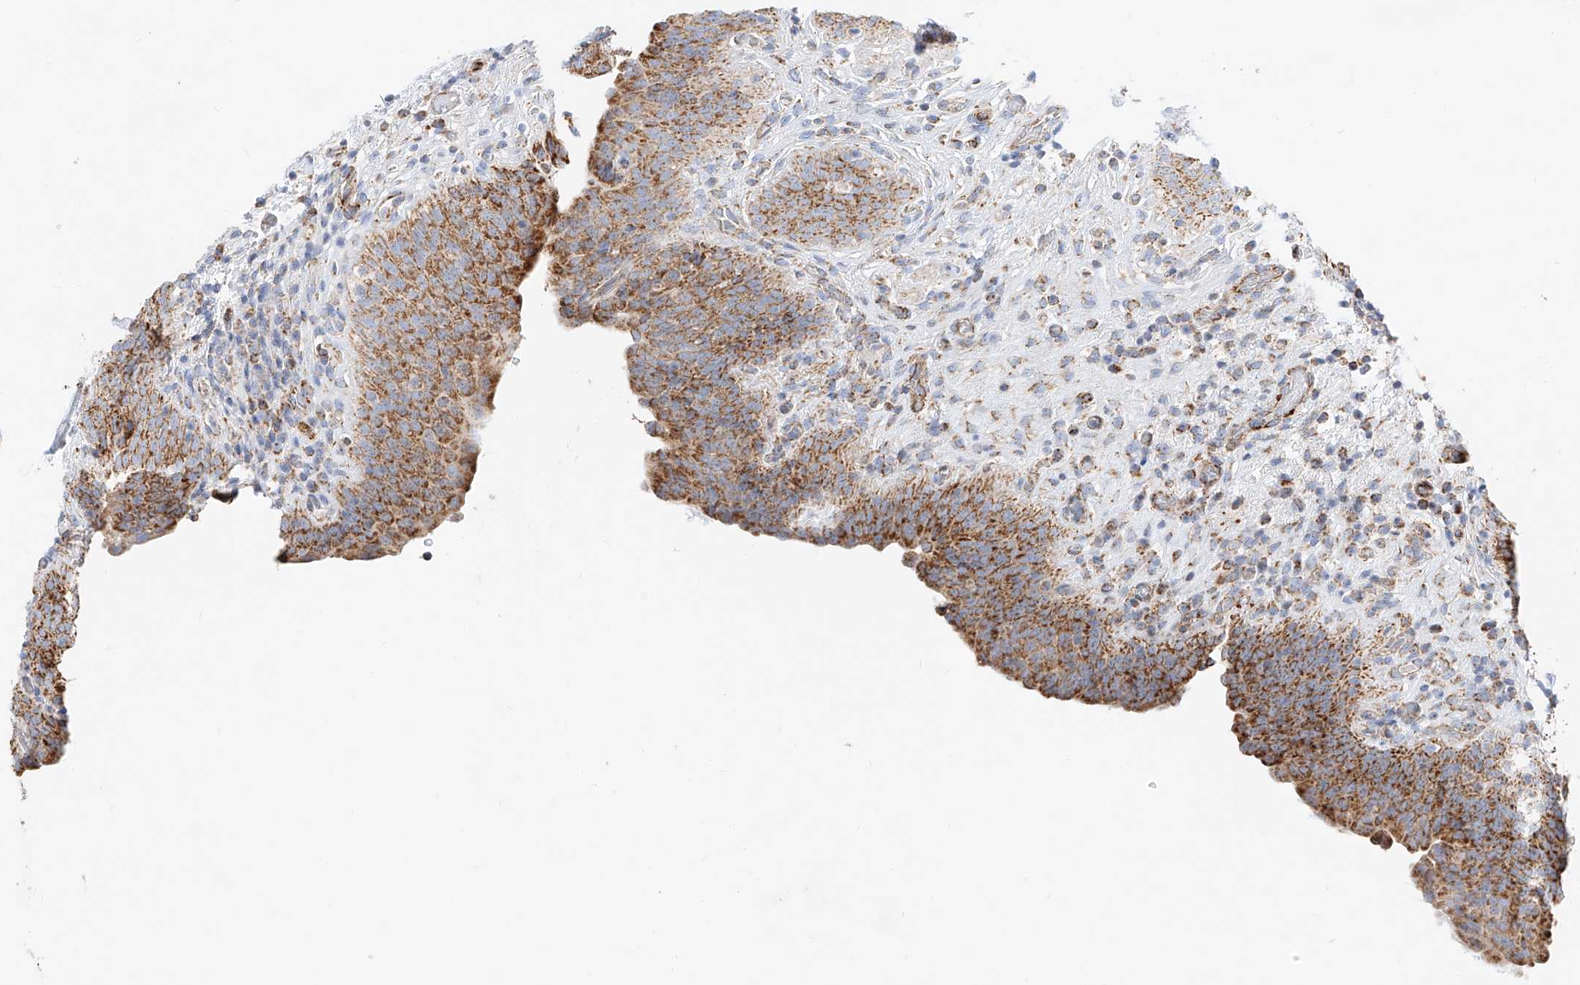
{"staining": {"intensity": "strong", "quantity": ">75%", "location": "cytoplasmic/membranous"}, "tissue": "urinary bladder", "cell_type": "Urothelial cells", "image_type": "normal", "snomed": [{"axis": "morphology", "description": "Normal tissue, NOS"}, {"axis": "topography", "description": "Urinary bladder"}], "caption": "Strong cytoplasmic/membranous expression for a protein is present in about >75% of urothelial cells of unremarkable urinary bladder using immunohistochemistry.", "gene": "CST9", "patient": {"sex": "male", "age": 83}}